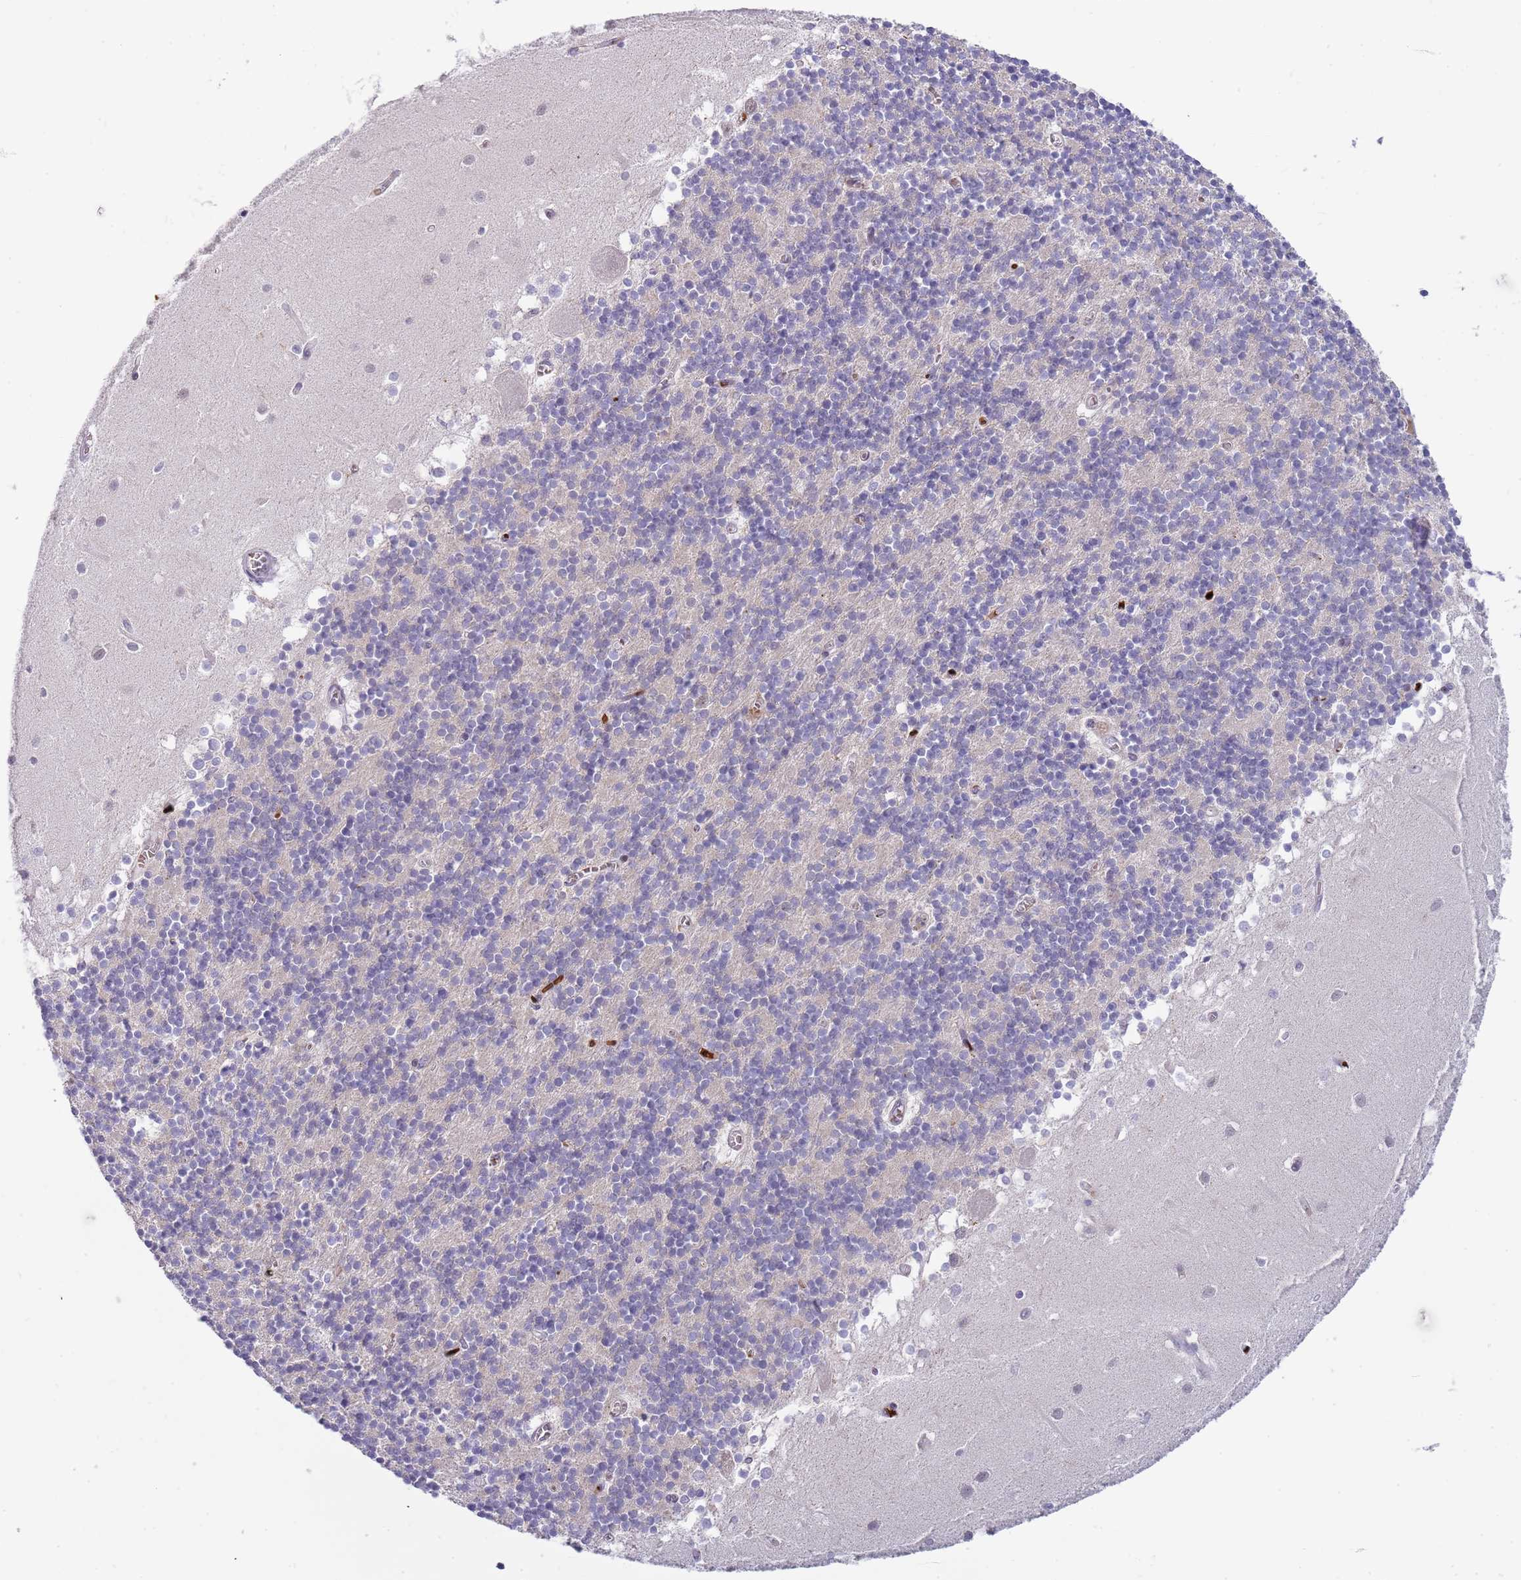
{"staining": {"intensity": "negative", "quantity": "none", "location": "none"}, "tissue": "cerebellum", "cell_type": "Cells in granular layer", "image_type": "normal", "snomed": [{"axis": "morphology", "description": "Normal tissue, NOS"}, {"axis": "topography", "description": "Cerebellum"}], "caption": "Immunohistochemistry (IHC) histopathology image of normal human cerebellum stained for a protein (brown), which demonstrates no expression in cells in granular layer. Nuclei are stained in blue.", "gene": "LYPD6B", "patient": {"sex": "male", "age": 54}}